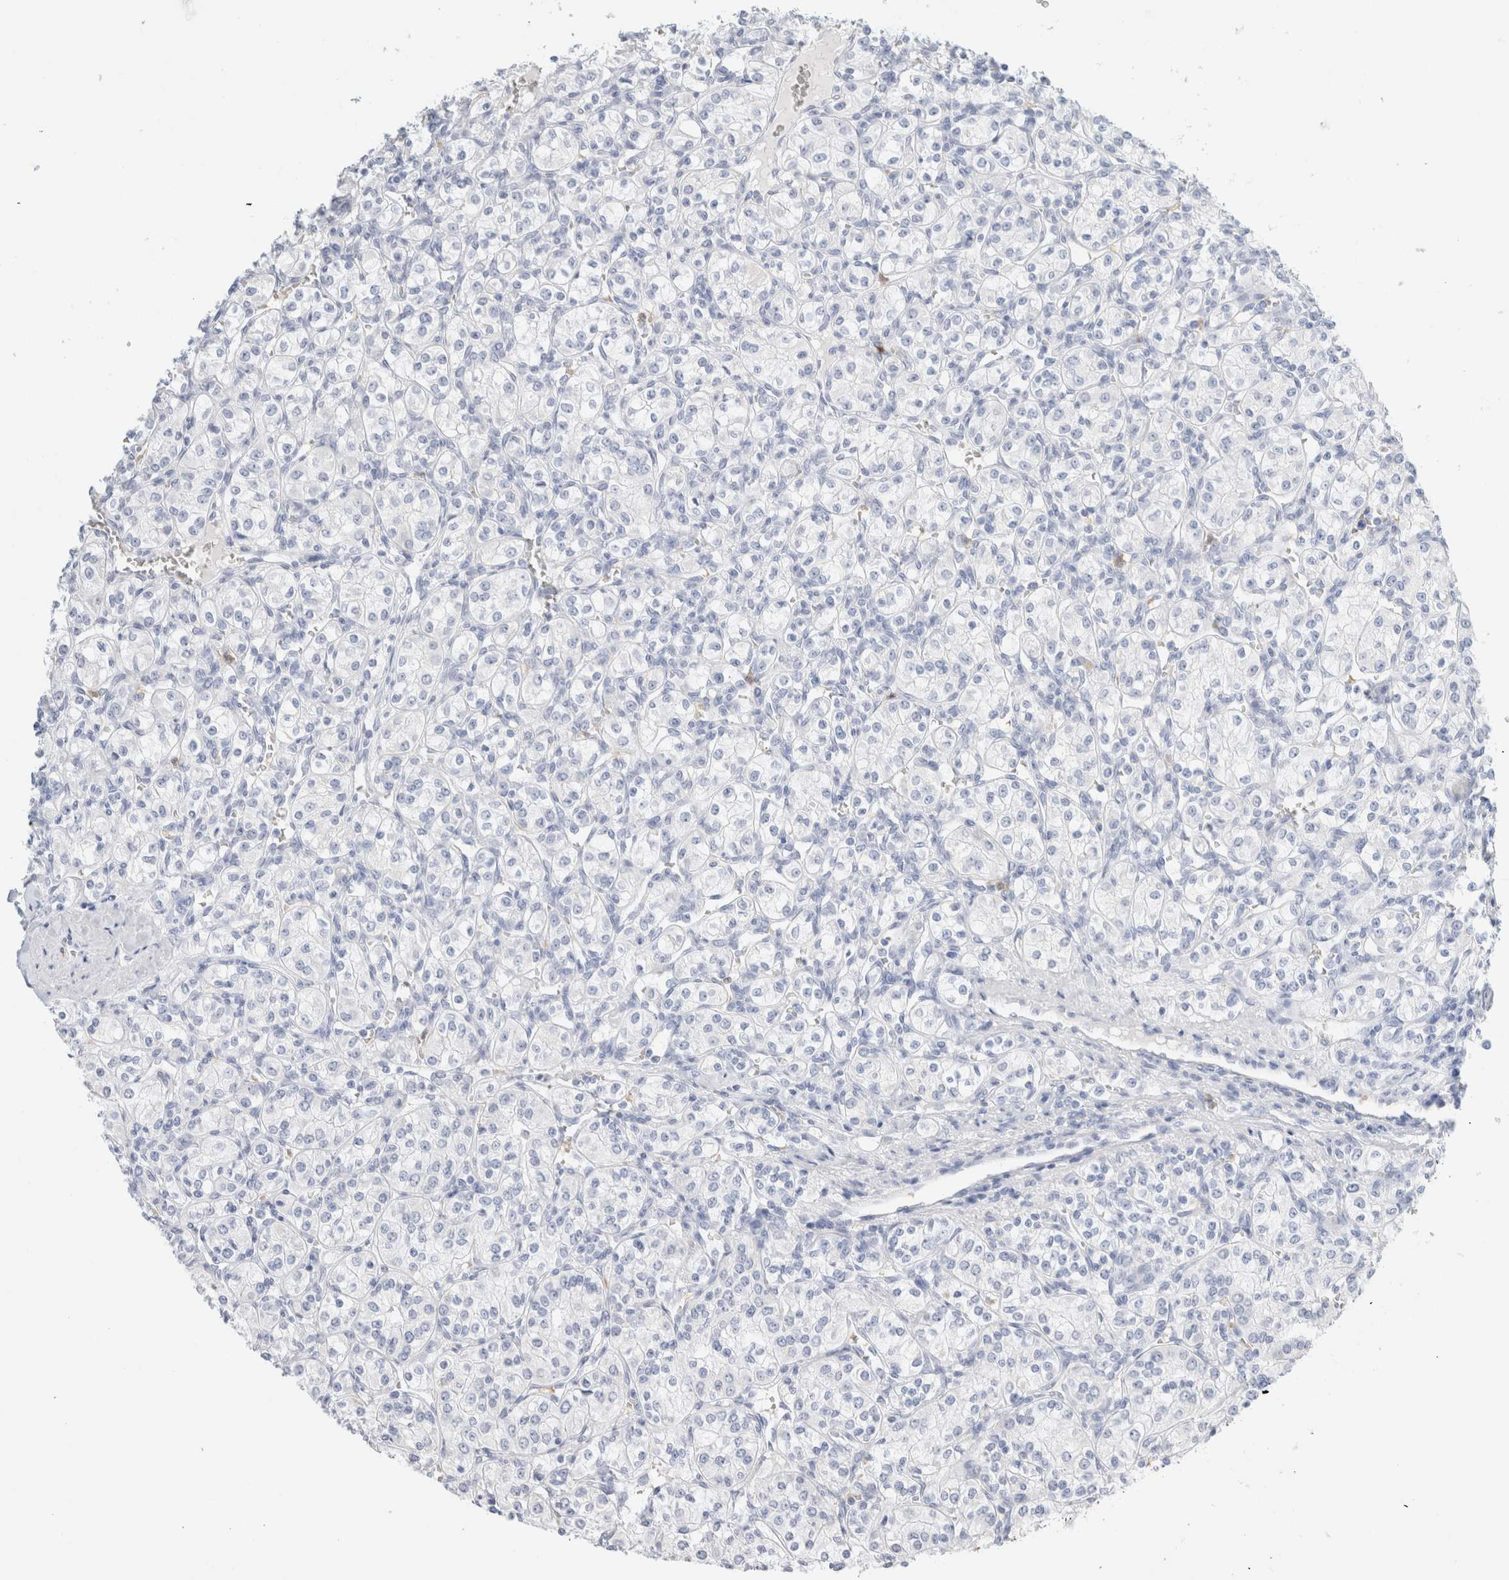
{"staining": {"intensity": "negative", "quantity": "none", "location": "none"}, "tissue": "renal cancer", "cell_type": "Tumor cells", "image_type": "cancer", "snomed": [{"axis": "morphology", "description": "Adenocarcinoma, NOS"}, {"axis": "topography", "description": "Kidney"}], "caption": "Tumor cells show no significant staining in renal cancer. Nuclei are stained in blue.", "gene": "ARG1", "patient": {"sex": "male", "age": 77}}